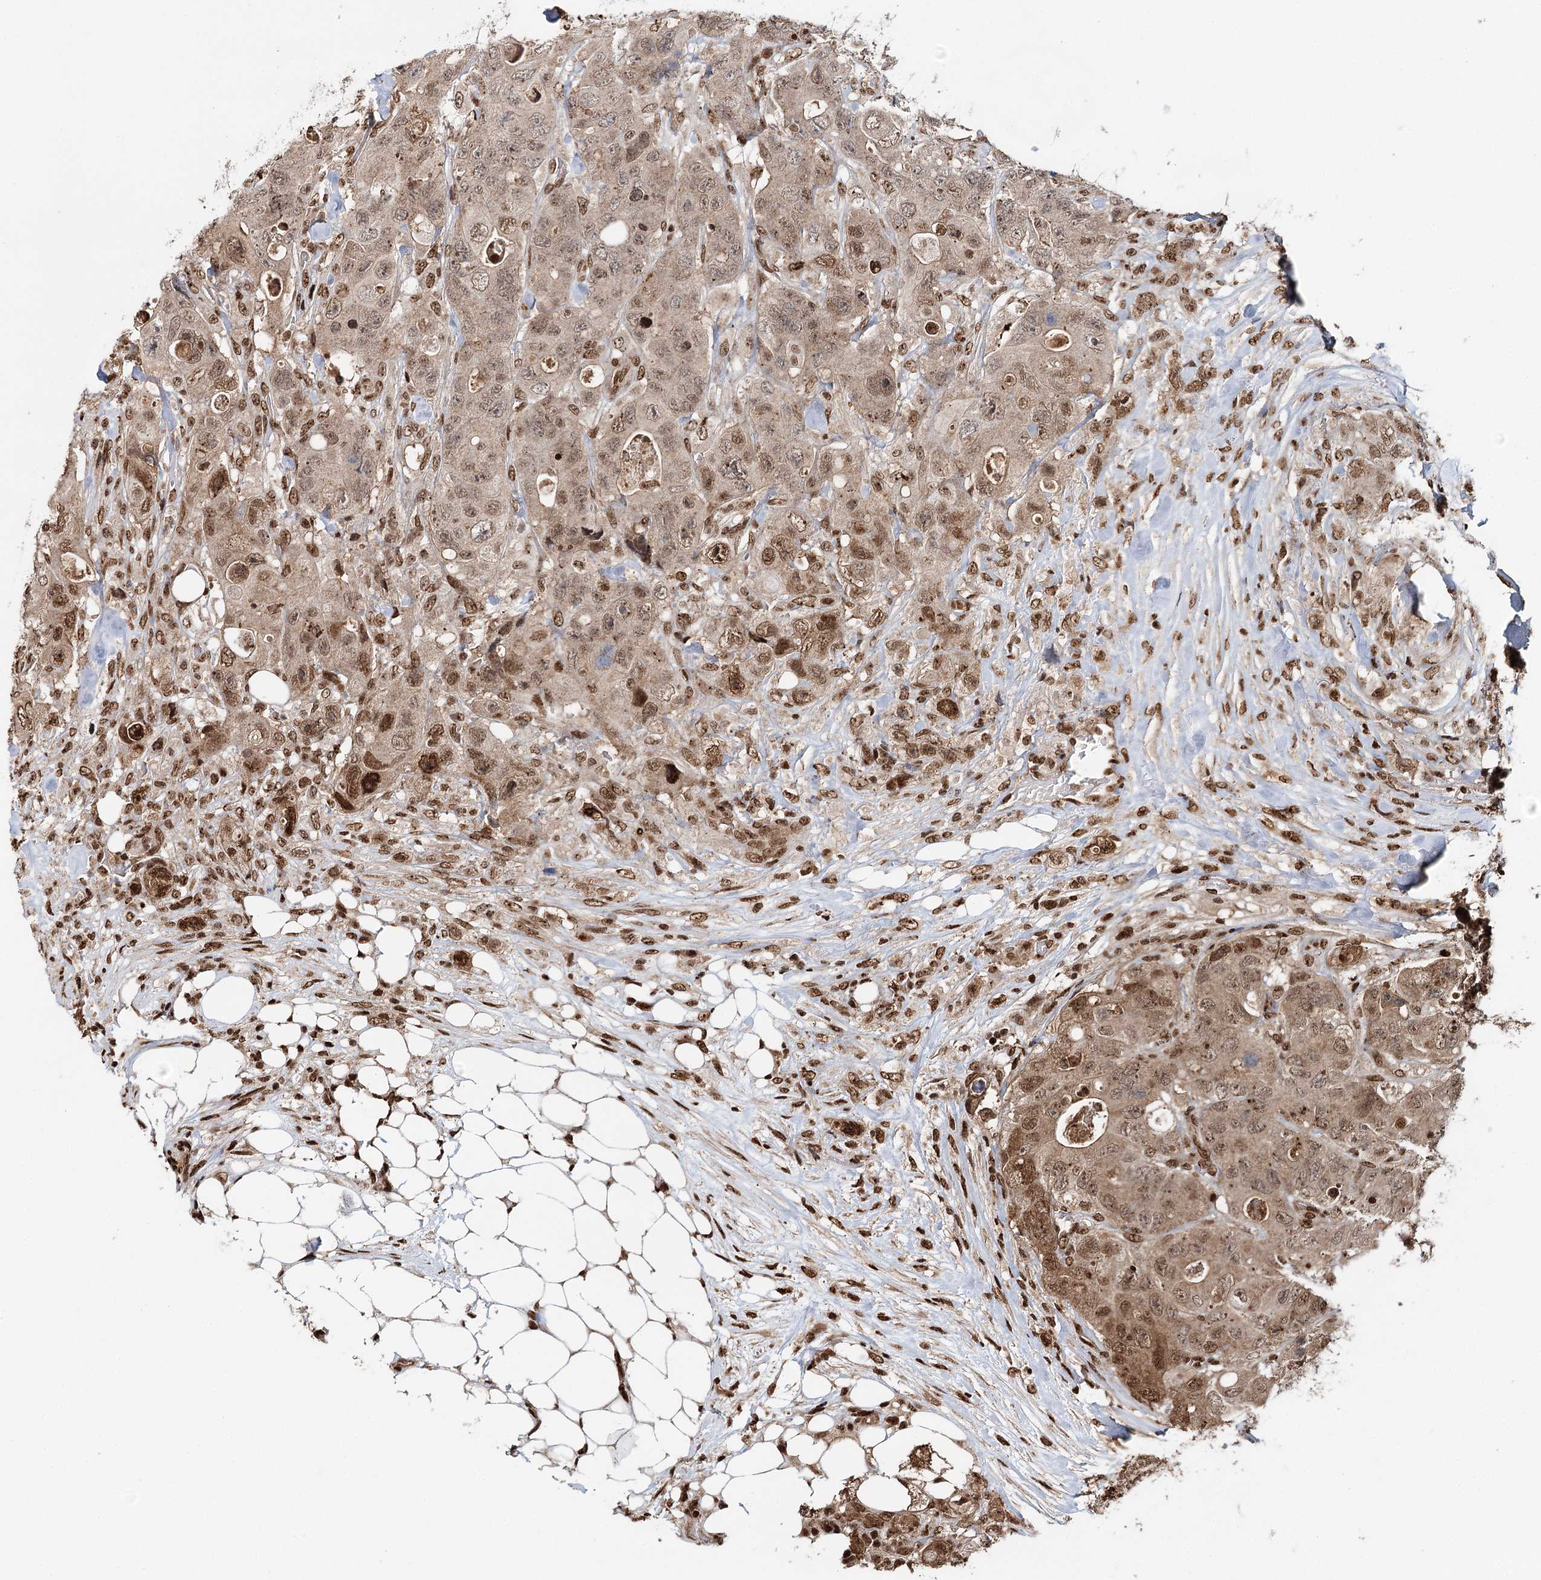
{"staining": {"intensity": "moderate", "quantity": ">75%", "location": "nuclear"}, "tissue": "colorectal cancer", "cell_type": "Tumor cells", "image_type": "cancer", "snomed": [{"axis": "morphology", "description": "Adenocarcinoma, NOS"}, {"axis": "topography", "description": "Colon"}], "caption": "Human colorectal adenocarcinoma stained with a brown dye exhibits moderate nuclear positive staining in approximately >75% of tumor cells.", "gene": "RPS27A", "patient": {"sex": "female", "age": 46}}